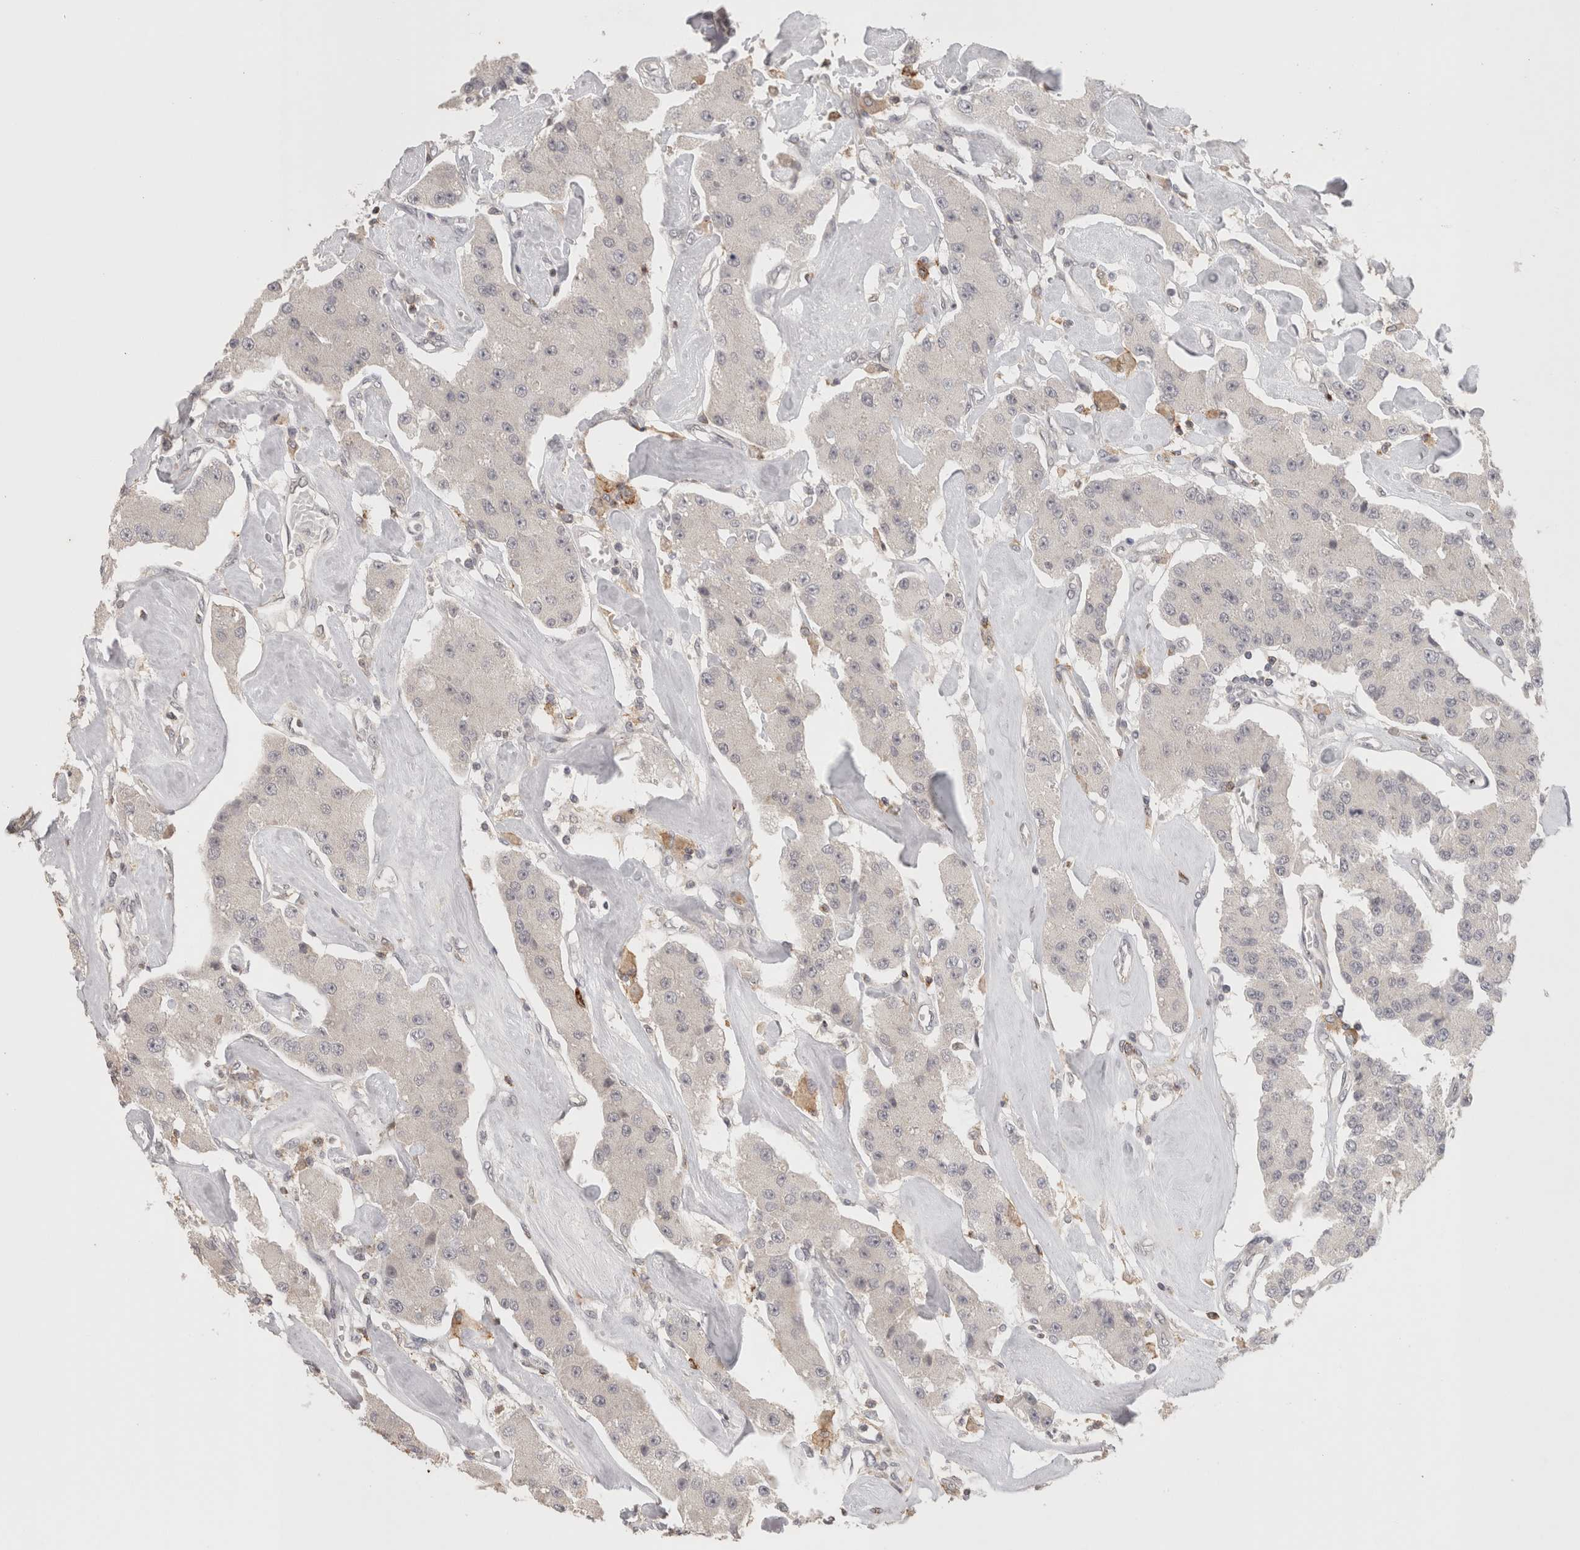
{"staining": {"intensity": "negative", "quantity": "none", "location": "none"}, "tissue": "carcinoid", "cell_type": "Tumor cells", "image_type": "cancer", "snomed": [{"axis": "morphology", "description": "Carcinoid, malignant, NOS"}, {"axis": "topography", "description": "Pancreas"}], "caption": "A high-resolution micrograph shows immunohistochemistry (IHC) staining of malignant carcinoid, which exhibits no significant expression in tumor cells.", "gene": "HAVCR2", "patient": {"sex": "male", "age": 41}}